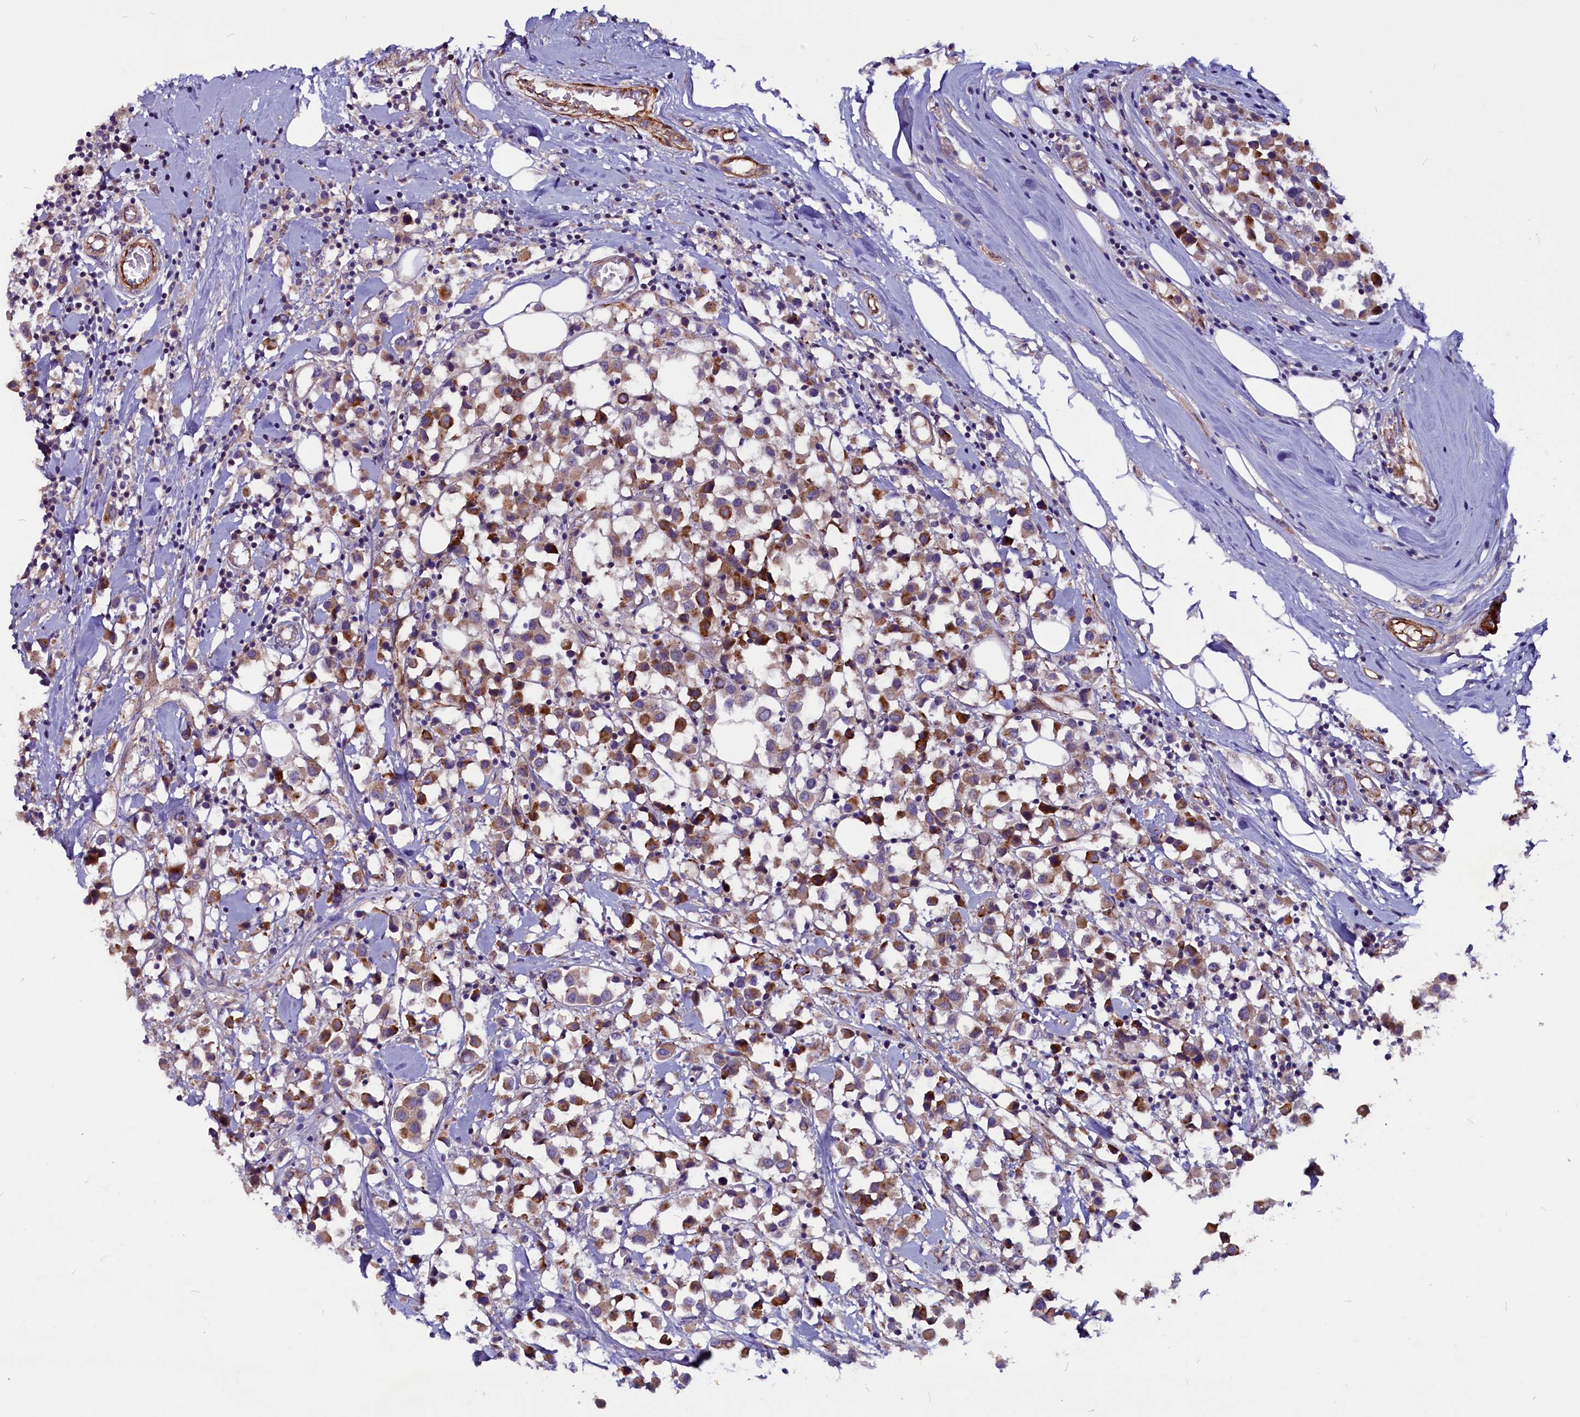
{"staining": {"intensity": "strong", "quantity": "25%-75%", "location": "cytoplasmic/membranous"}, "tissue": "breast cancer", "cell_type": "Tumor cells", "image_type": "cancer", "snomed": [{"axis": "morphology", "description": "Duct carcinoma"}, {"axis": "topography", "description": "Breast"}], "caption": "High-magnification brightfield microscopy of breast cancer stained with DAB (3,3'-diaminobenzidine) (brown) and counterstained with hematoxylin (blue). tumor cells exhibit strong cytoplasmic/membranous expression is identified in about25%-75% of cells.", "gene": "ZNF749", "patient": {"sex": "female", "age": 61}}